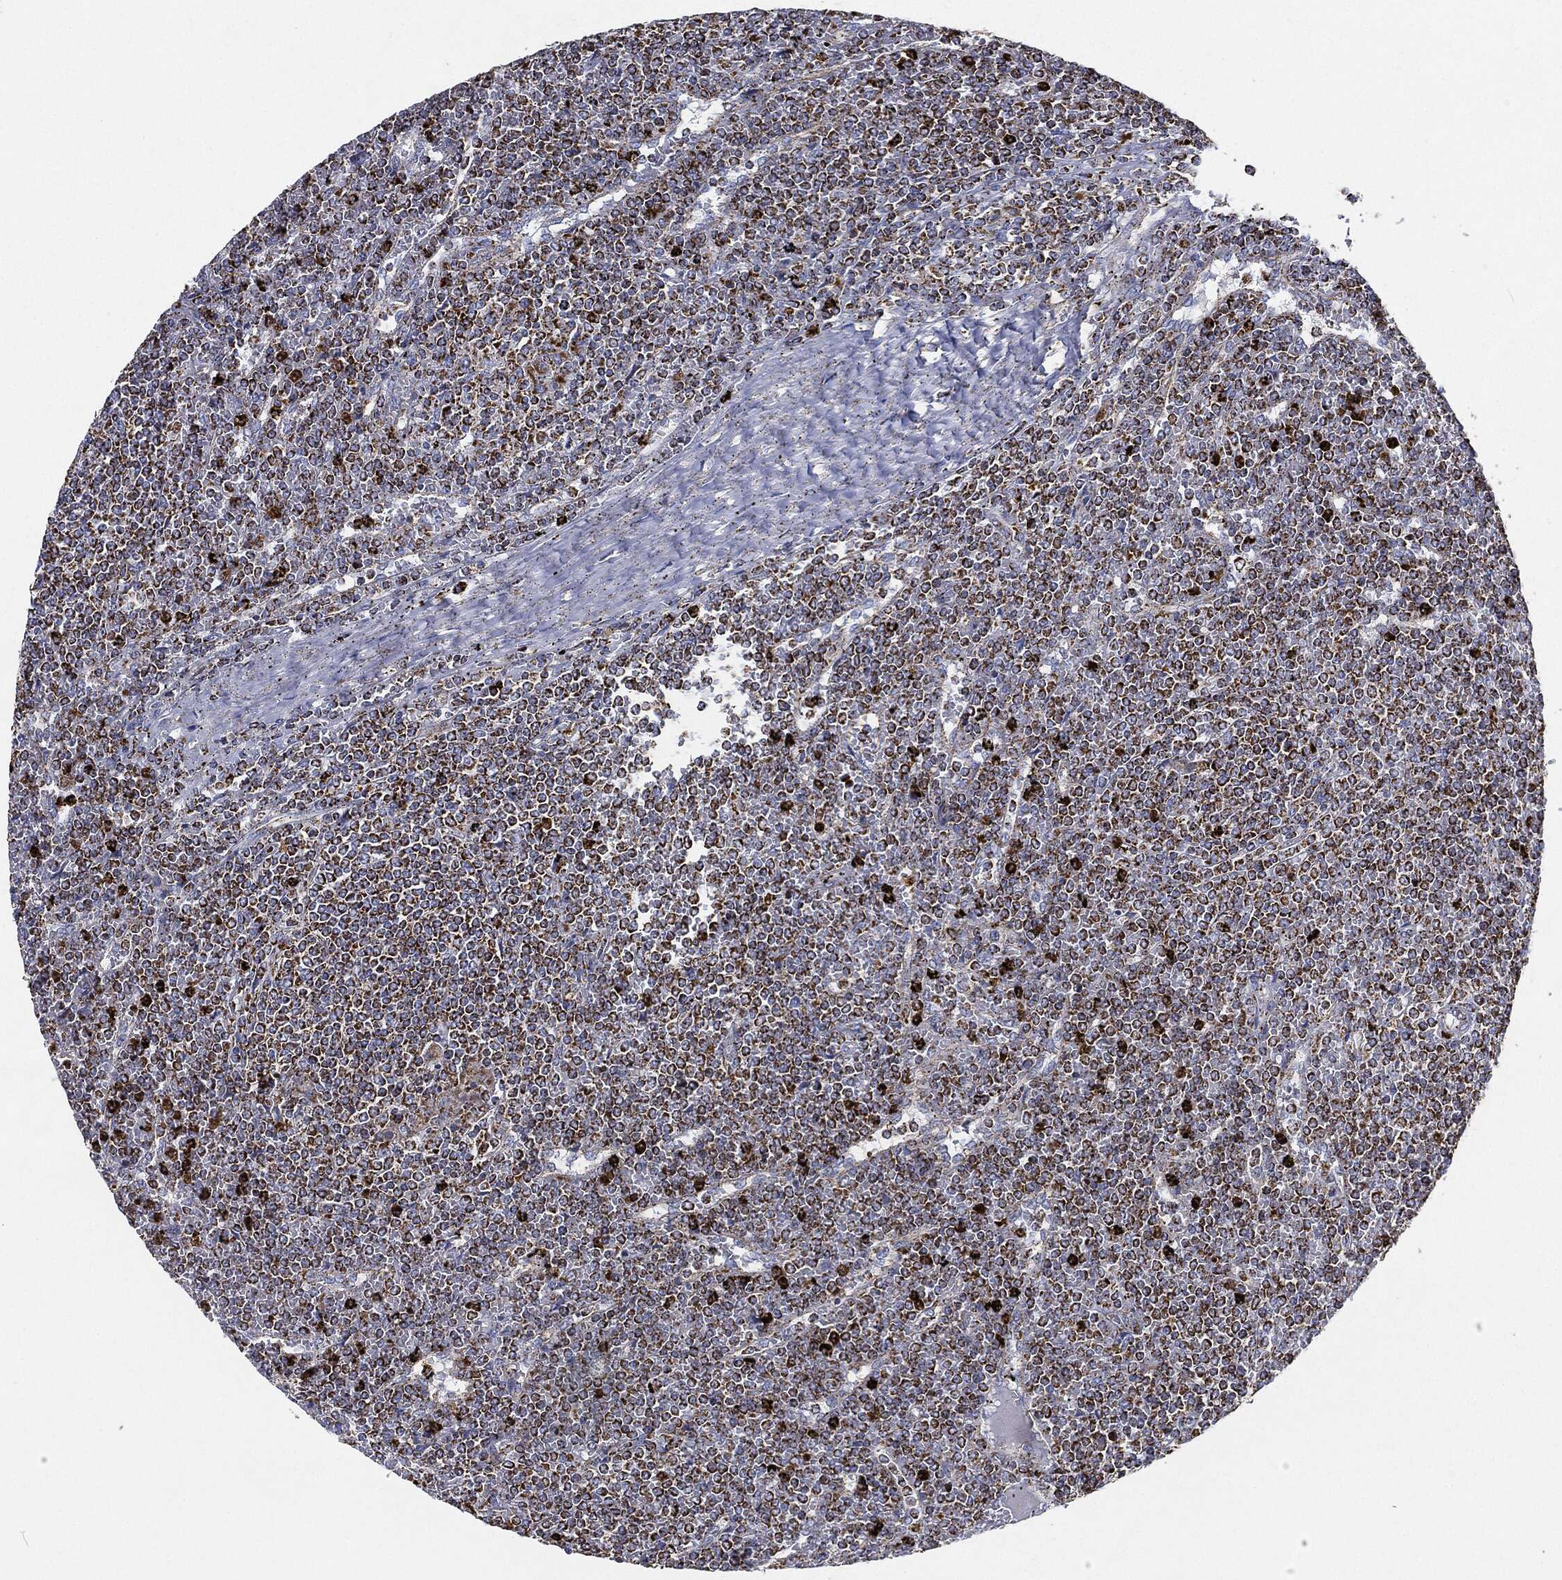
{"staining": {"intensity": "strong", "quantity": ">75%", "location": "cytoplasmic/membranous"}, "tissue": "lymphoma", "cell_type": "Tumor cells", "image_type": "cancer", "snomed": [{"axis": "morphology", "description": "Malignant lymphoma, non-Hodgkin's type, Low grade"}, {"axis": "topography", "description": "Spleen"}], "caption": "Human low-grade malignant lymphoma, non-Hodgkin's type stained for a protein (brown) demonstrates strong cytoplasmic/membranous positive positivity in approximately >75% of tumor cells.", "gene": "CAPN15", "patient": {"sex": "female", "age": 19}}